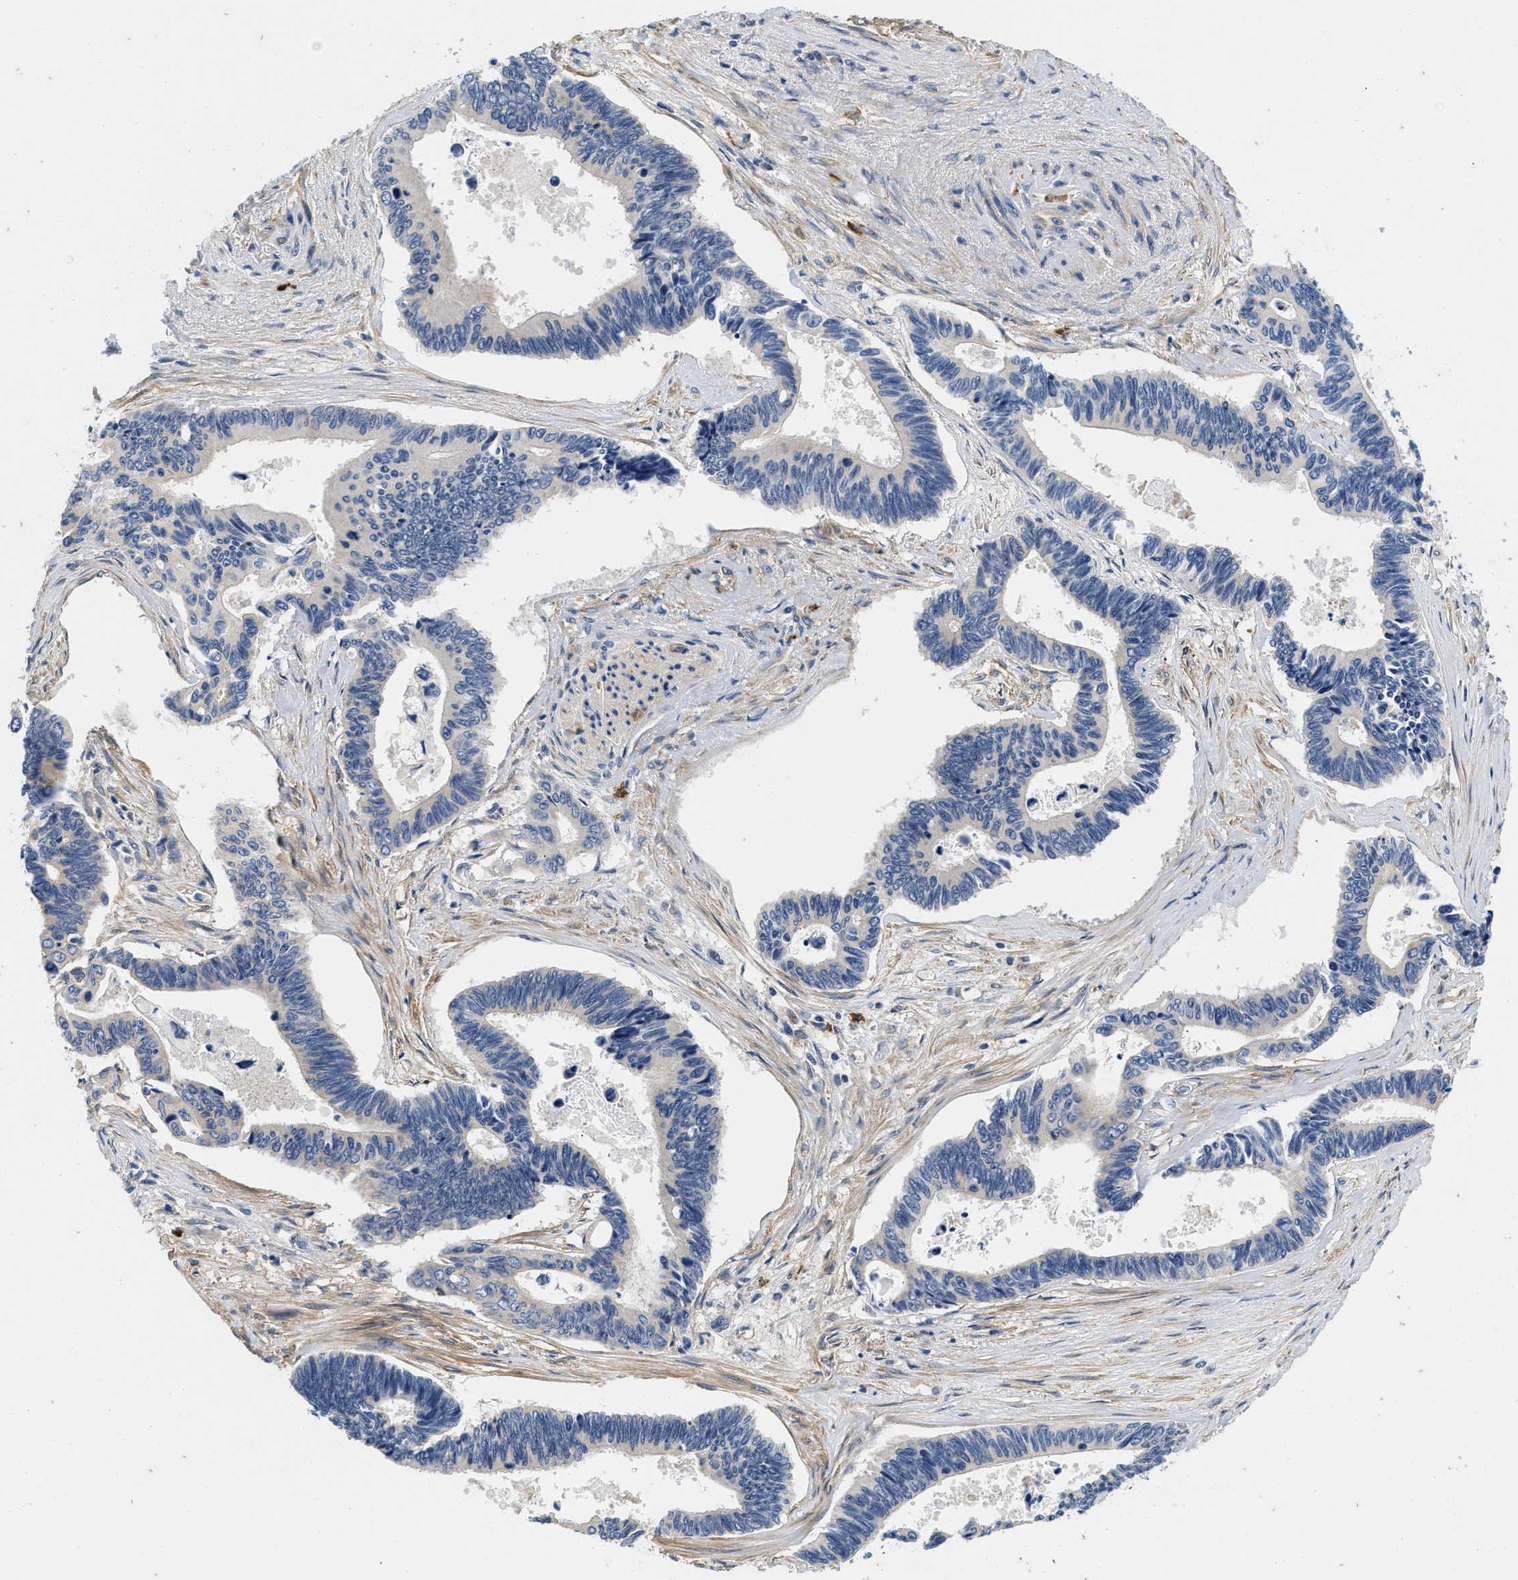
{"staining": {"intensity": "negative", "quantity": "none", "location": "none"}, "tissue": "pancreatic cancer", "cell_type": "Tumor cells", "image_type": "cancer", "snomed": [{"axis": "morphology", "description": "Adenocarcinoma, NOS"}, {"axis": "topography", "description": "Pancreas"}], "caption": "IHC photomicrograph of neoplastic tissue: pancreatic cancer (adenocarcinoma) stained with DAB displays no significant protein positivity in tumor cells. (DAB (3,3'-diaminobenzidine) immunohistochemistry (IHC) with hematoxylin counter stain).", "gene": "NME6", "patient": {"sex": "female", "age": 70}}